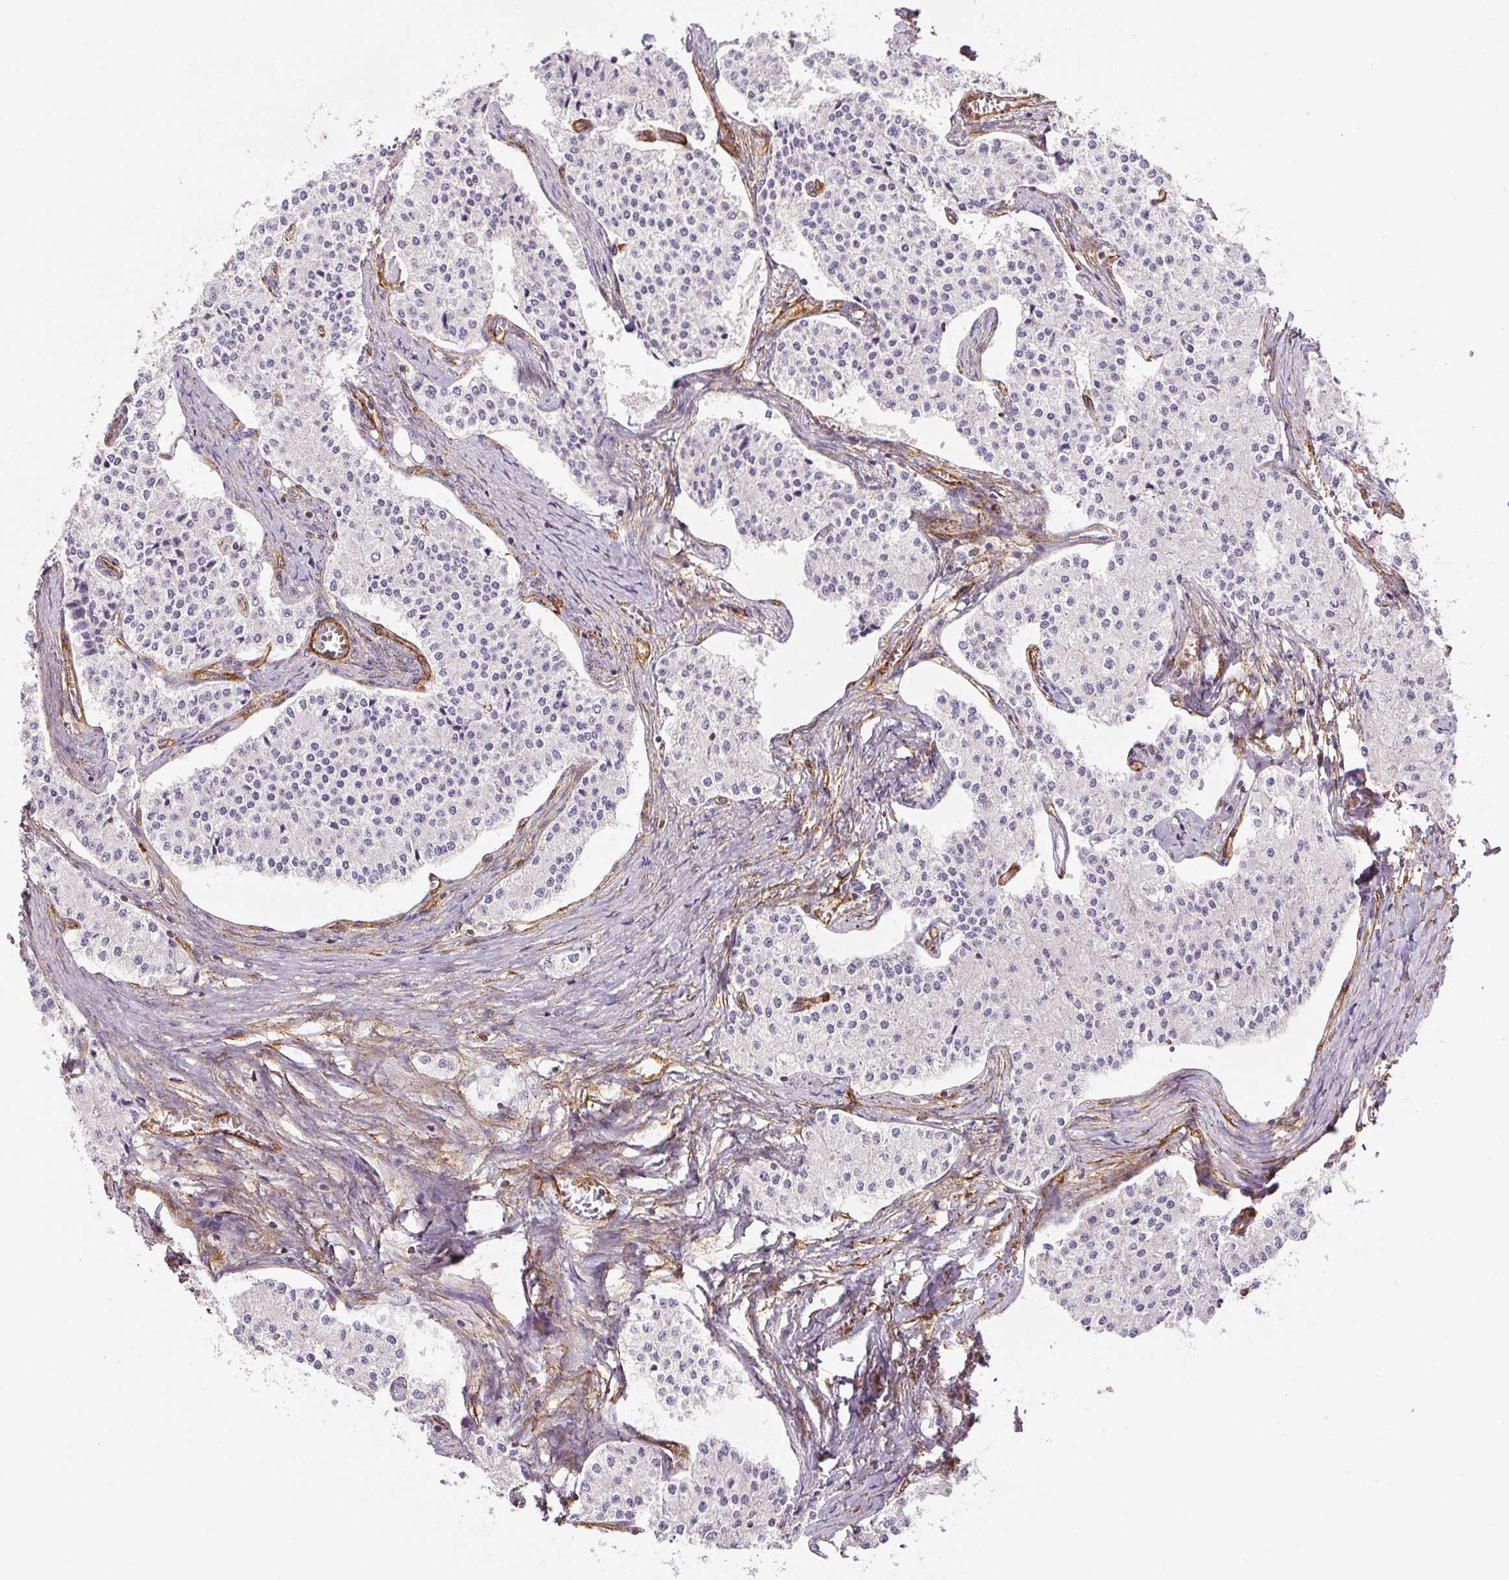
{"staining": {"intensity": "negative", "quantity": "none", "location": "none"}, "tissue": "carcinoid", "cell_type": "Tumor cells", "image_type": "cancer", "snomed": [{"axis": "morphology", "description": "Carcinoid, malignant, NOS"}, {"axis": "topography", "description": "Colon"}], "caption": "The image reveals no significant staining in tumor cells of carcinoid.", "gene": "MYL12A", "patient": {"sex": "female", "age": 52}}